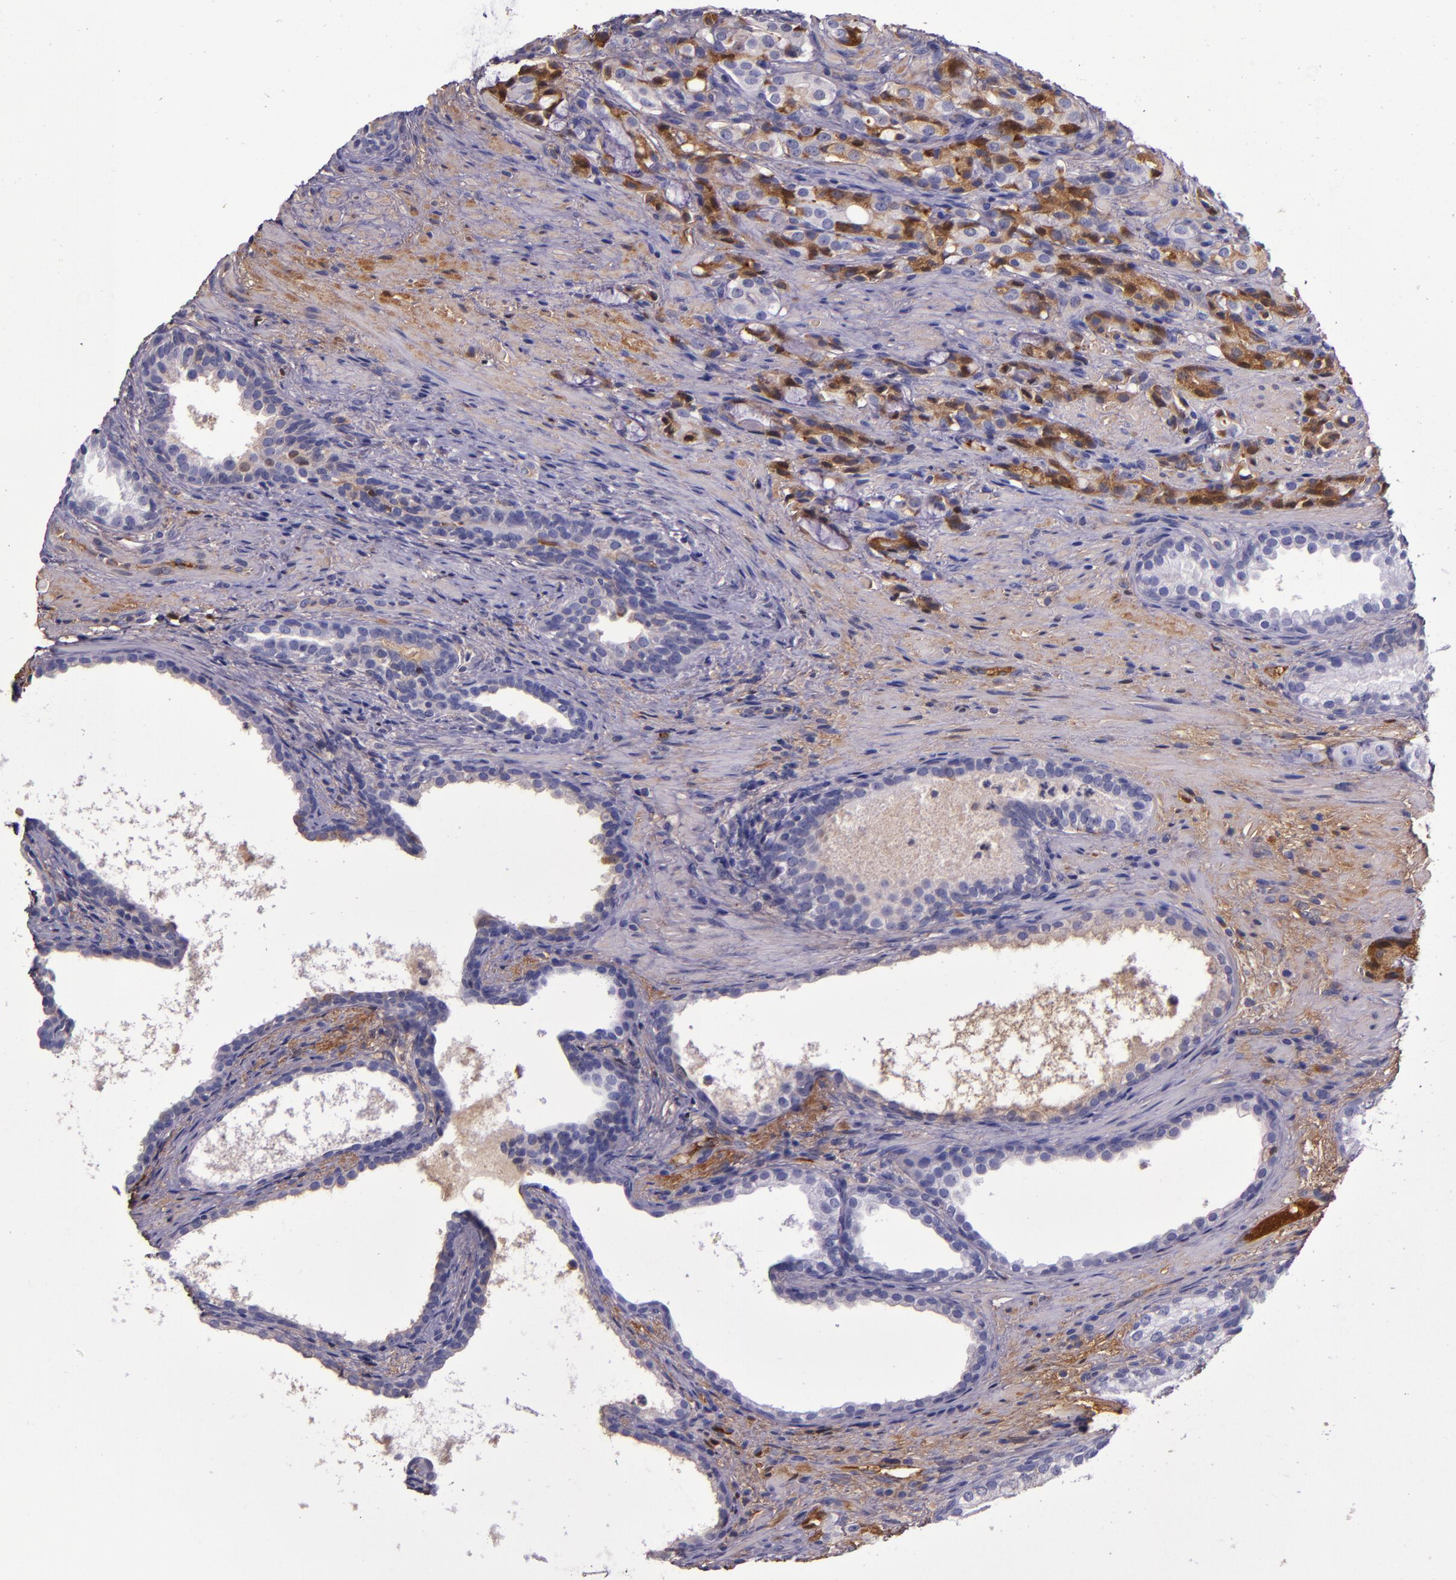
{"staining": {"intensity": "moderate", "quantity": "25%-75%", "location": "cytoplasmic/membranous"}, "tissue": "prostate cancer", "cell_type": "Tumor cells", "image_type": "cancer", "snomed": [{"axis": "morphology", "description": "Adenocarcinoma, High grade"}, {"axis": "topography", "description": "Prostate"}], "caption": "Tumor cells exhibit medium levels of moderate cytoplasmic/membranous staining in about 25%-75% of cells in human prostate cancer (high-grade adenocarcinoma).", "gene": "CLEC3B", "patient": {"sex": "male", "age": 72}}